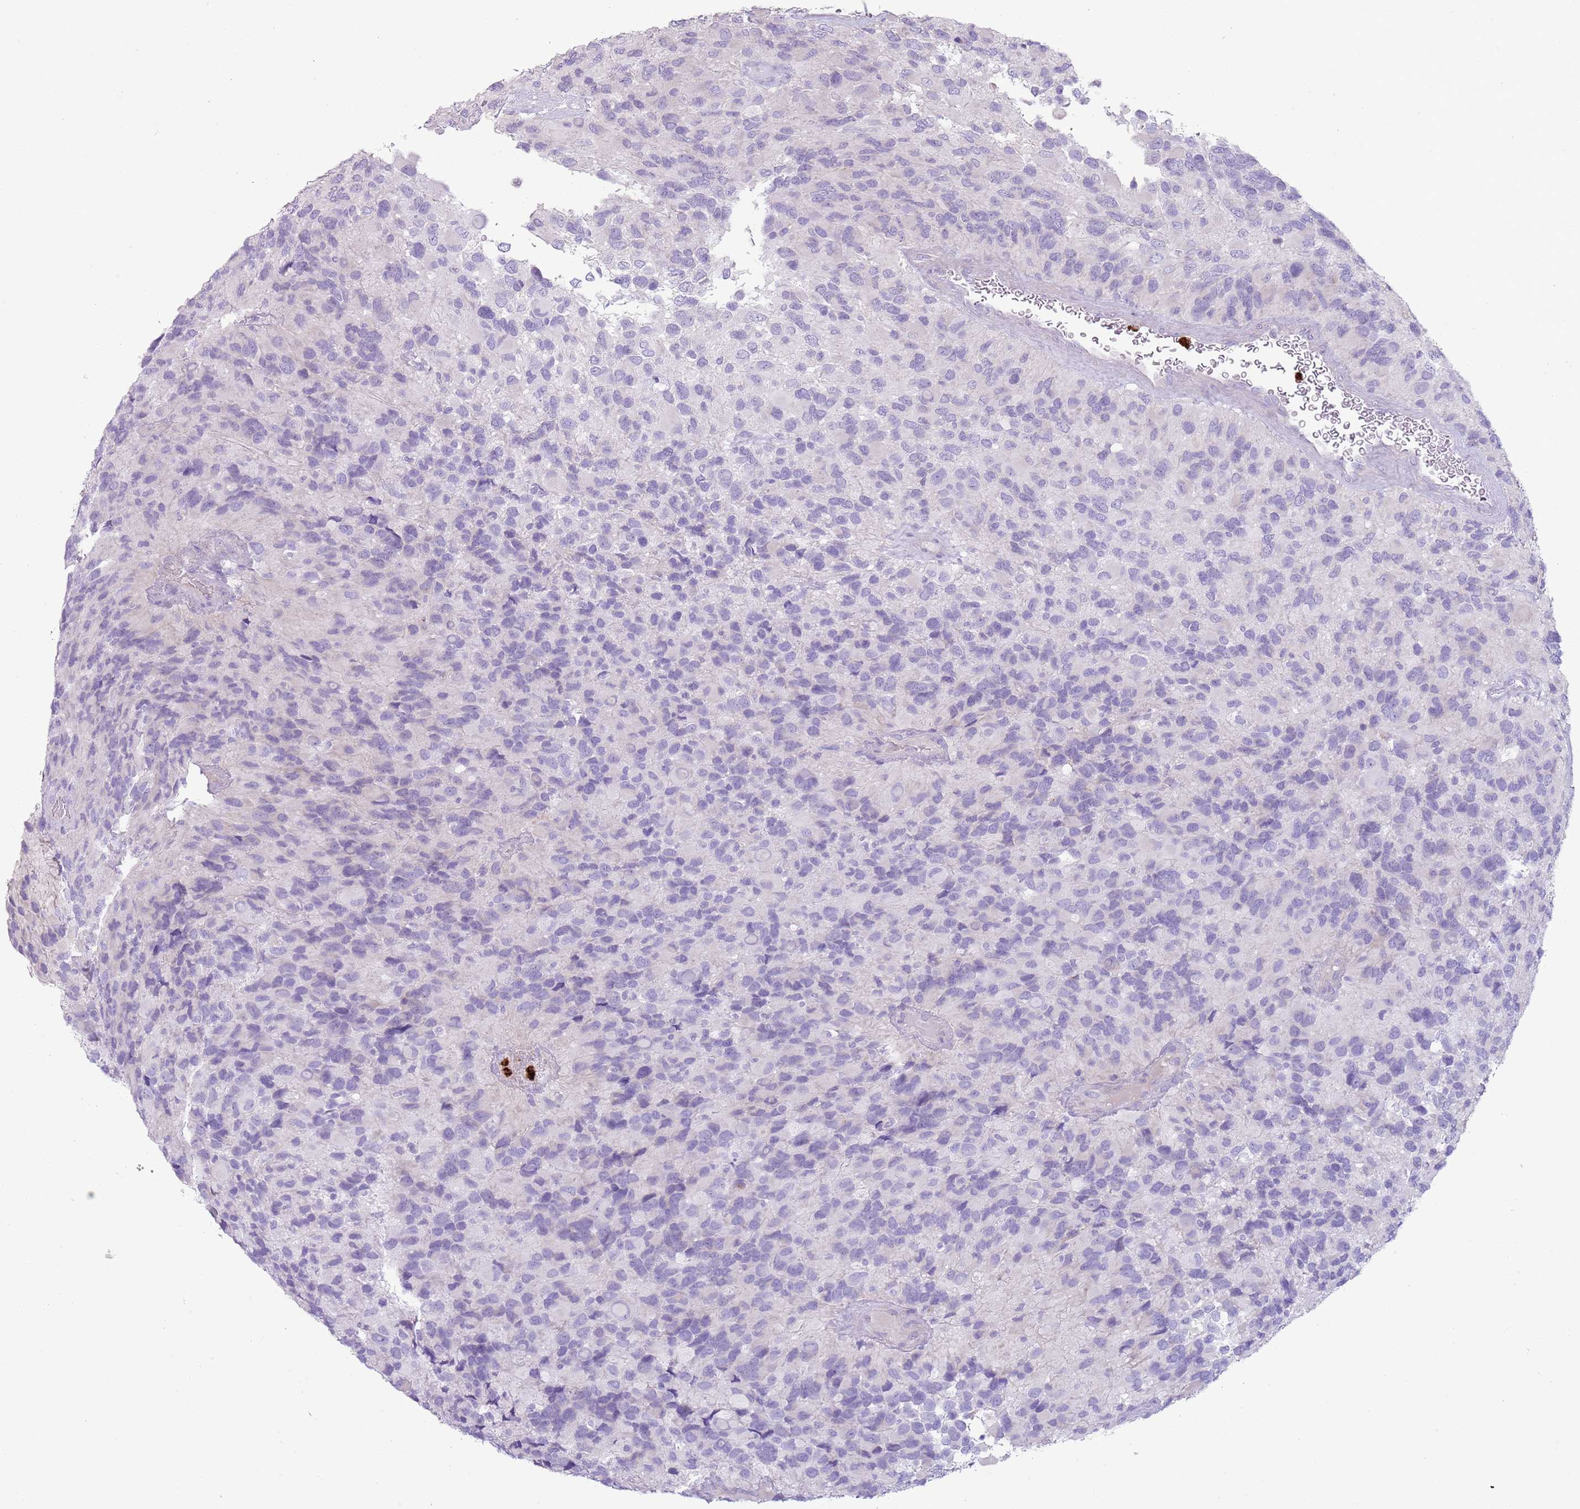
{"staining": {"intensity": "negative", "quantity": "none", "location": "none"}, "tissue": "glioma", "cell_type": "Tumor cells", "image_type": "cancer", "snomed": [{"axis": "morphology", "description": "Glioma, malignant, High grade"}, {"axis": "topography", "description": "Brain"}], "caption": "A photomicrograph of malignant glioma (high-grade) stained for a protein demonstrates no brown staining in tumor cells.", "gene": "CD177", "patient": {"sex": "male", "age": 77}}